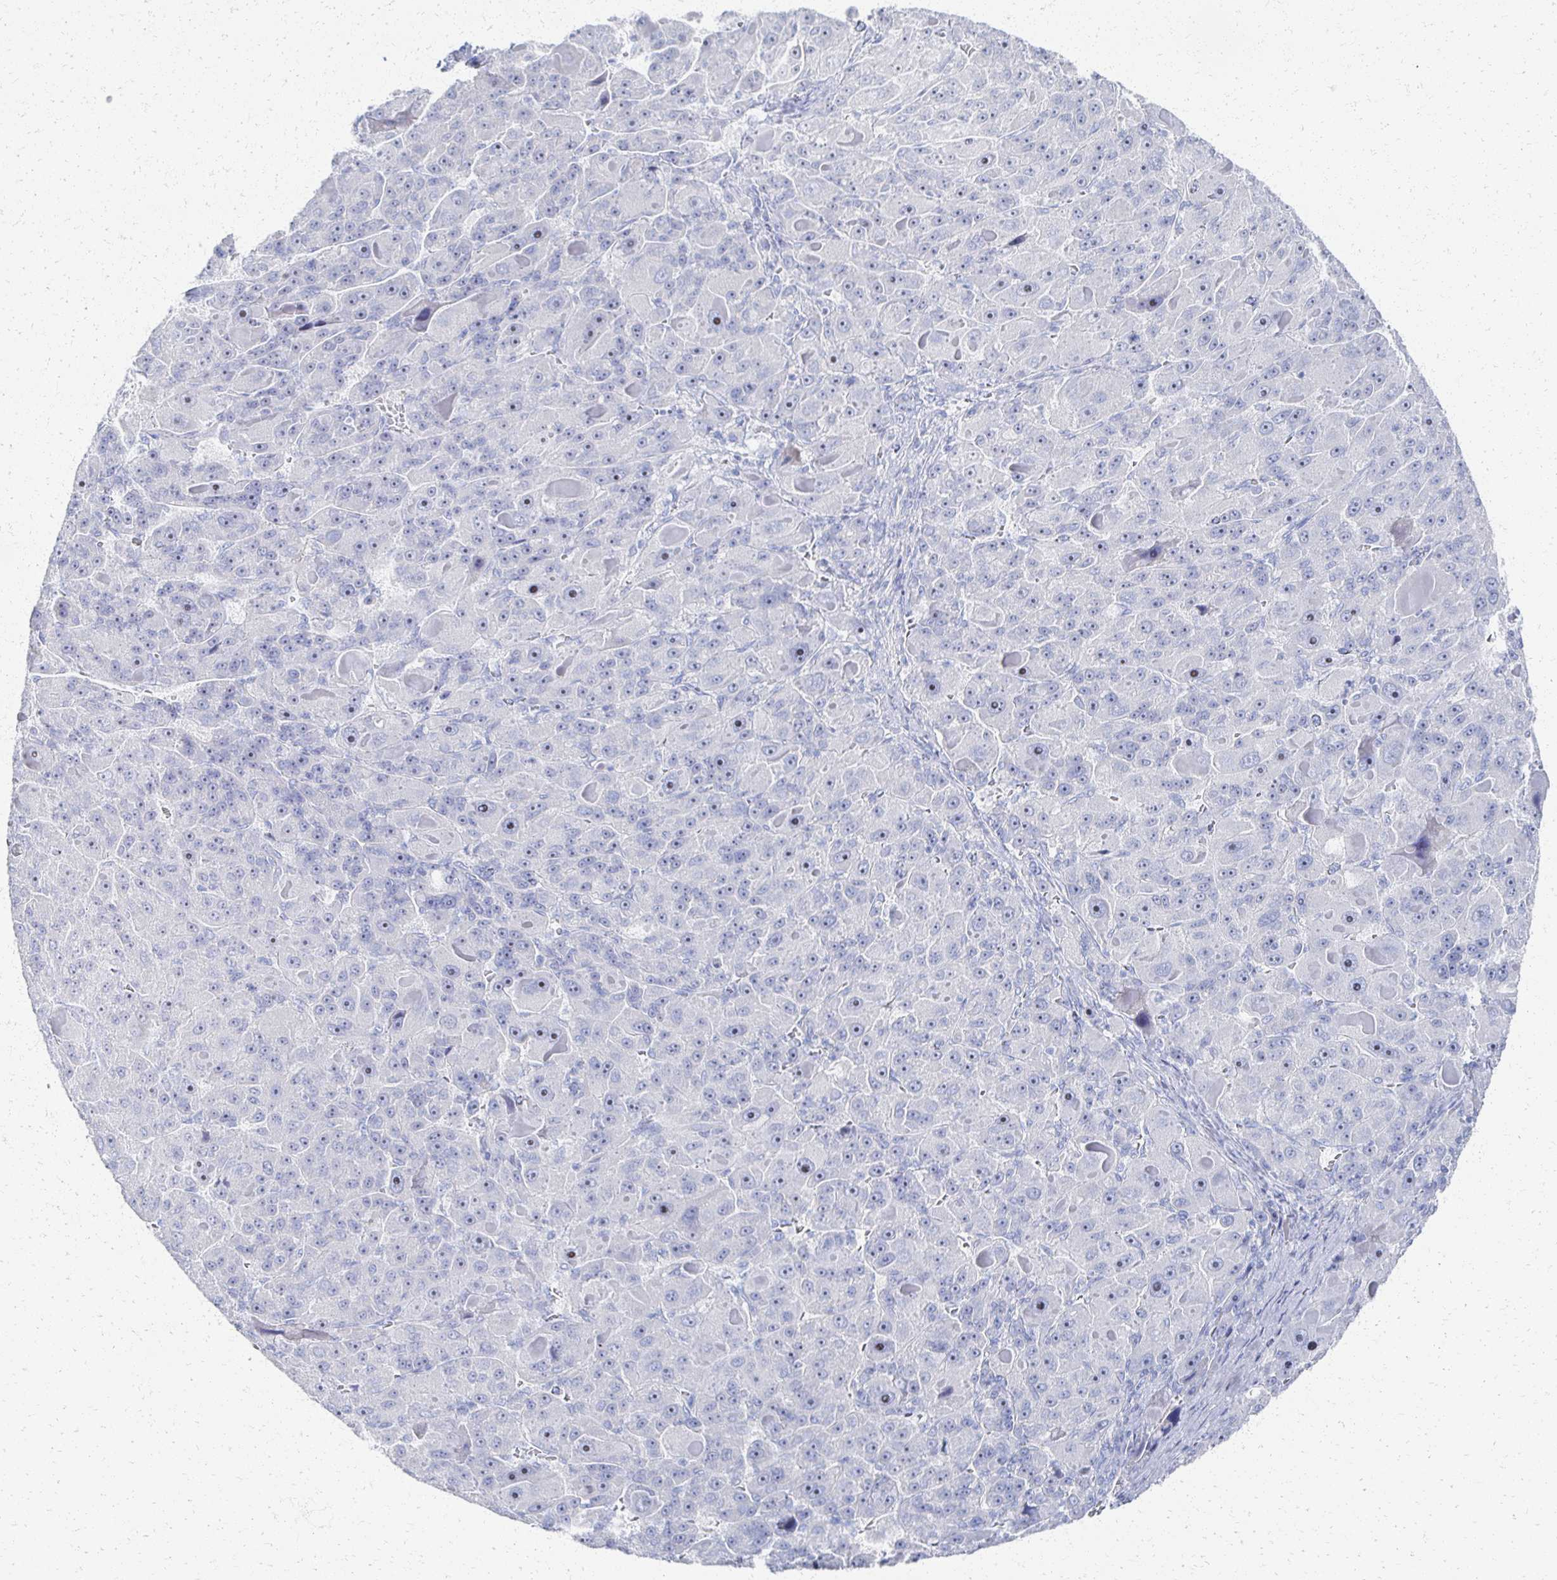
{"staining": {"intensity": "negative", "quantity": "none", "location": "none"}, "tissue": "liver cancer", "cell_type": "Tumor cells", "image_type": "cancer", "snomed": [{"axis": "morphology", "description": "Carcinoma, Hepatocellular, NOS"}, {"axis": "topography", "description": "Liver"}], "caption": "IHC of human hepatocellular carcinoma (liver) shows no positivity in tumor cells.", "gene": "PRR20A", "patient": {"sex": "male", "age": 76}}